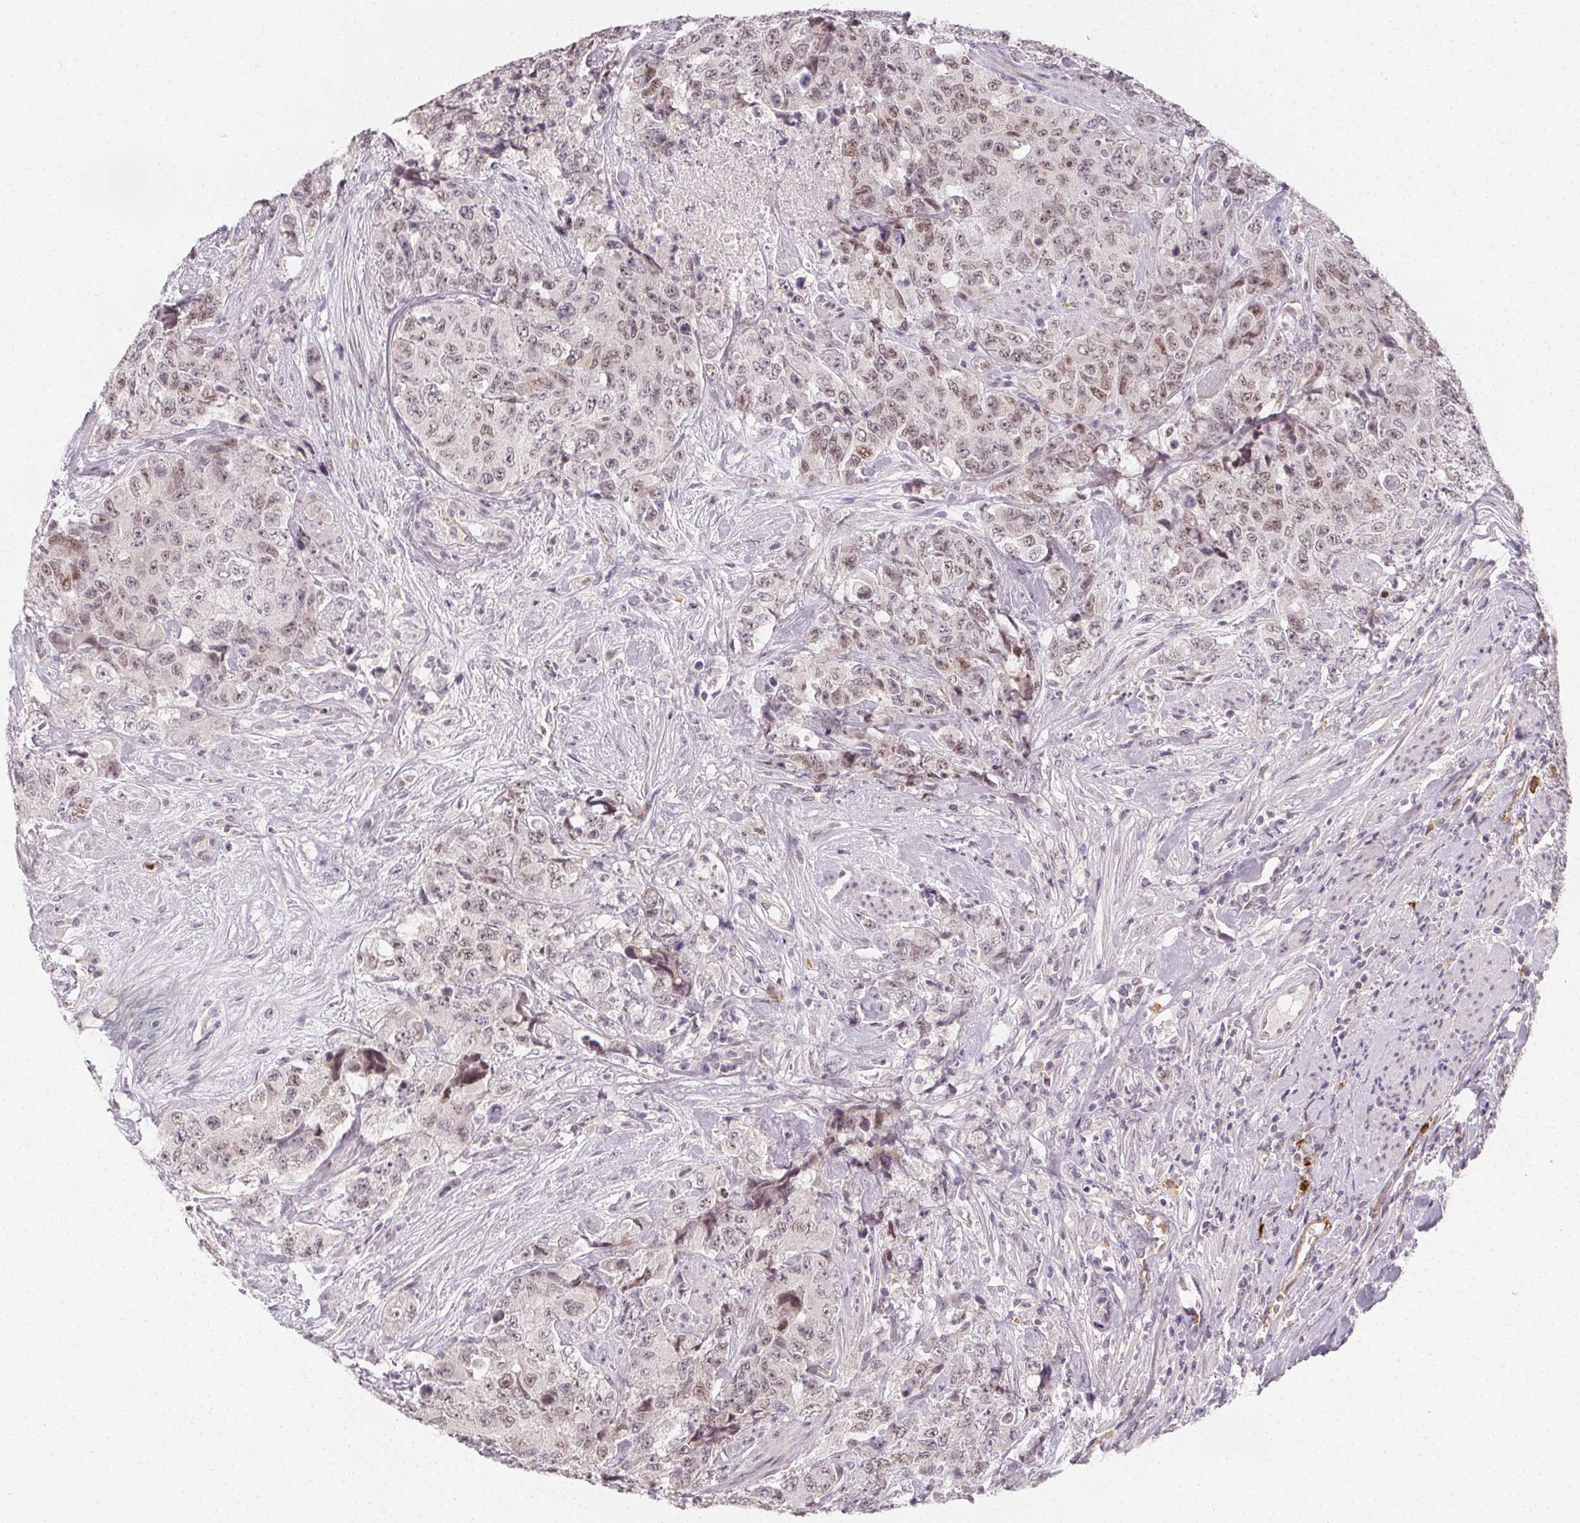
{"staining": {"intensity": "weak", "quantity": "<25%", "location": "nuclear"}, "tissue": "urothelial cancer", "cell_type": "Tumor cells", "image_type": "cancer", "snomed": [{"axis": "morphology", "description": "Urothelial carcinoma, High grade"}, {"axis": "topography", "description": "Urinary bladder"}], "caption": "Human urothelial cancer stained for a protein using immunohistochemistry reveals no staining in tumor cells.", "gene": "CLCNKB", "patient": {"sex": "female", "age": 78}}